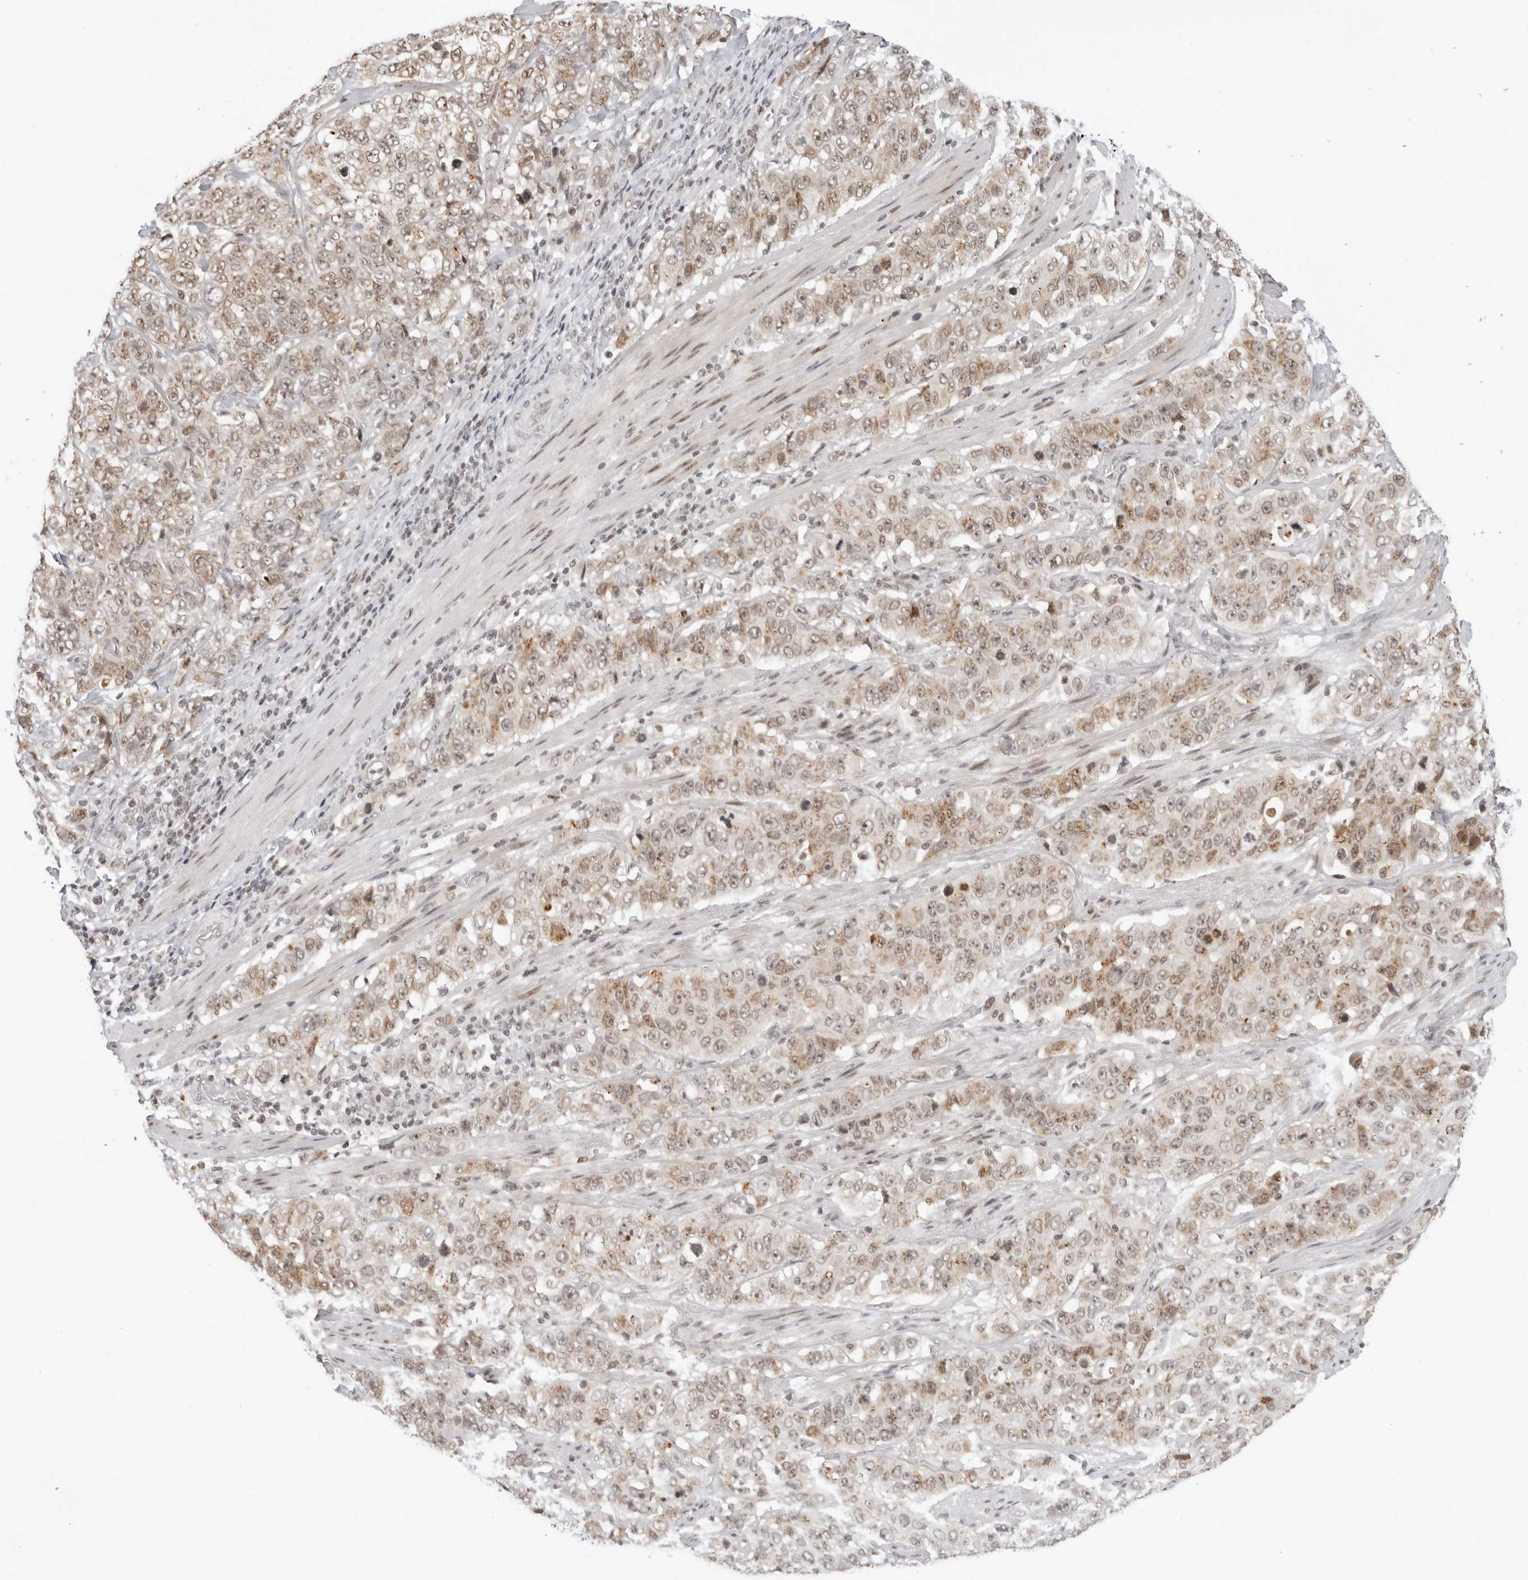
{"staining": {"intensity": "weak", "quantity": ">75%", "location": "cytoplasmic/membranous,nuclear"}, "tissue": "stomach cancer", "cell_type": "Tumor cells", "image_type": "cancer", "snomed": [{"axis": "morphology", "description": "Adenocarcinoma, NOS"}, {"axis": "topography", "description": "Stomach"}], "caption": "A brown stain shows weak cytoplasmic/membranous and nuclear staining of a protein in human stomach cancer (adenocarcinoma) tumor cells. Ihc stains the protein of interest in brown and the nuclei are stained blue.", "gene": "MSH6", "patient": {"sex": "male", "age": 48}}